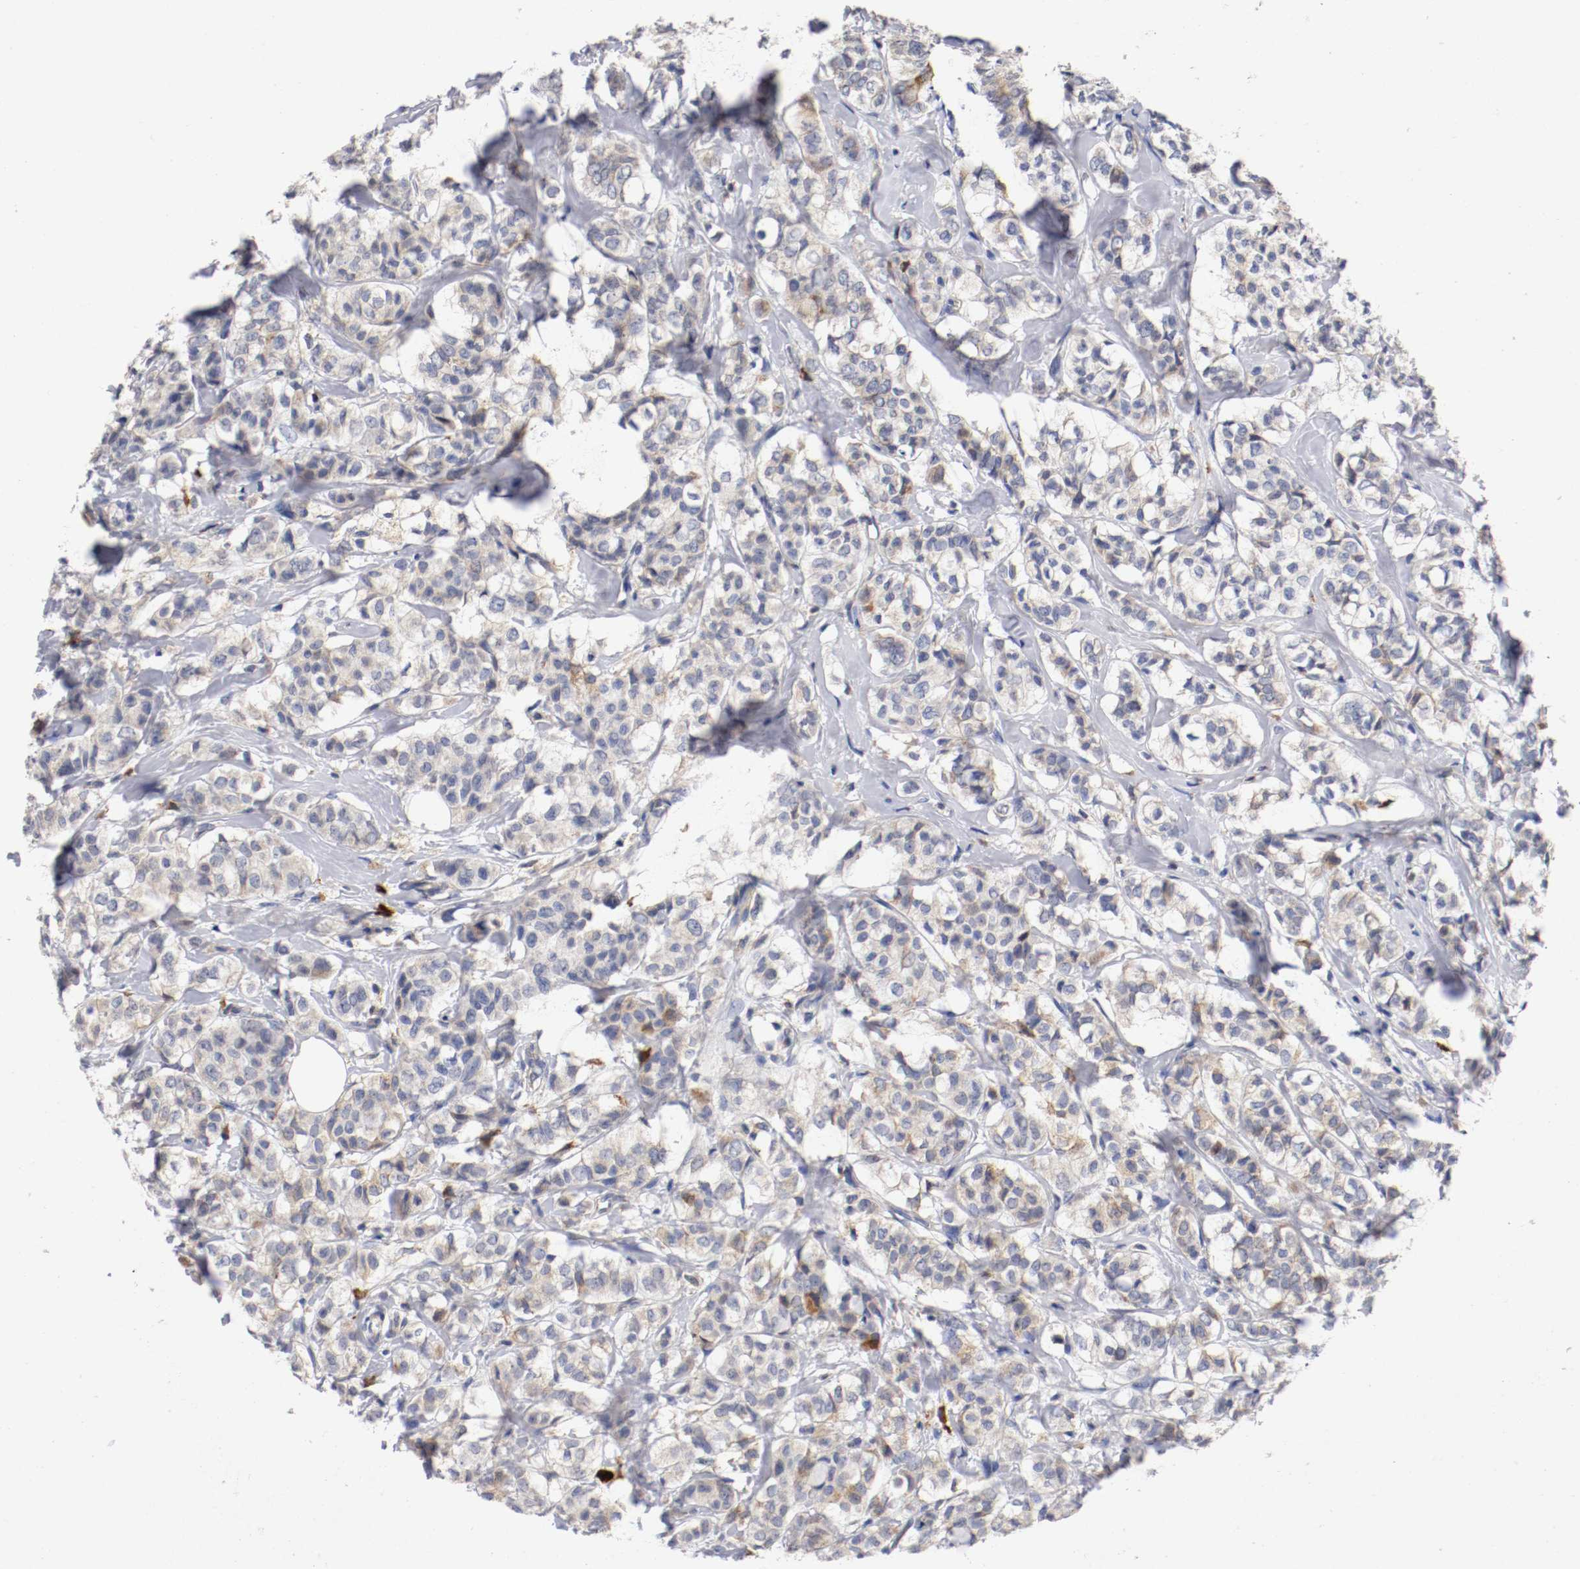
{"staining": {"intensity": "moderate", "quantity": "25%-75%", "location": "cytoplasmic/membranous"}, "tissue": "breast cancer", "cell_type": "Tumor cells", "image_type": "cancer", "snomed": [{"axis": "morphology", "description": "Lobular carcinoma"}, {"axis": "topography", "description": "Breast"}], "caption": "A high-resolution micrograph shows immunohistochemistry (IHC) staining of breast cancer, which shows moderate cytoplasmic/membranous staining in approximately 25%-75% of tumor cells.", "gene": "TRAF2", "patient": {"sex": "female", "age": 60}}